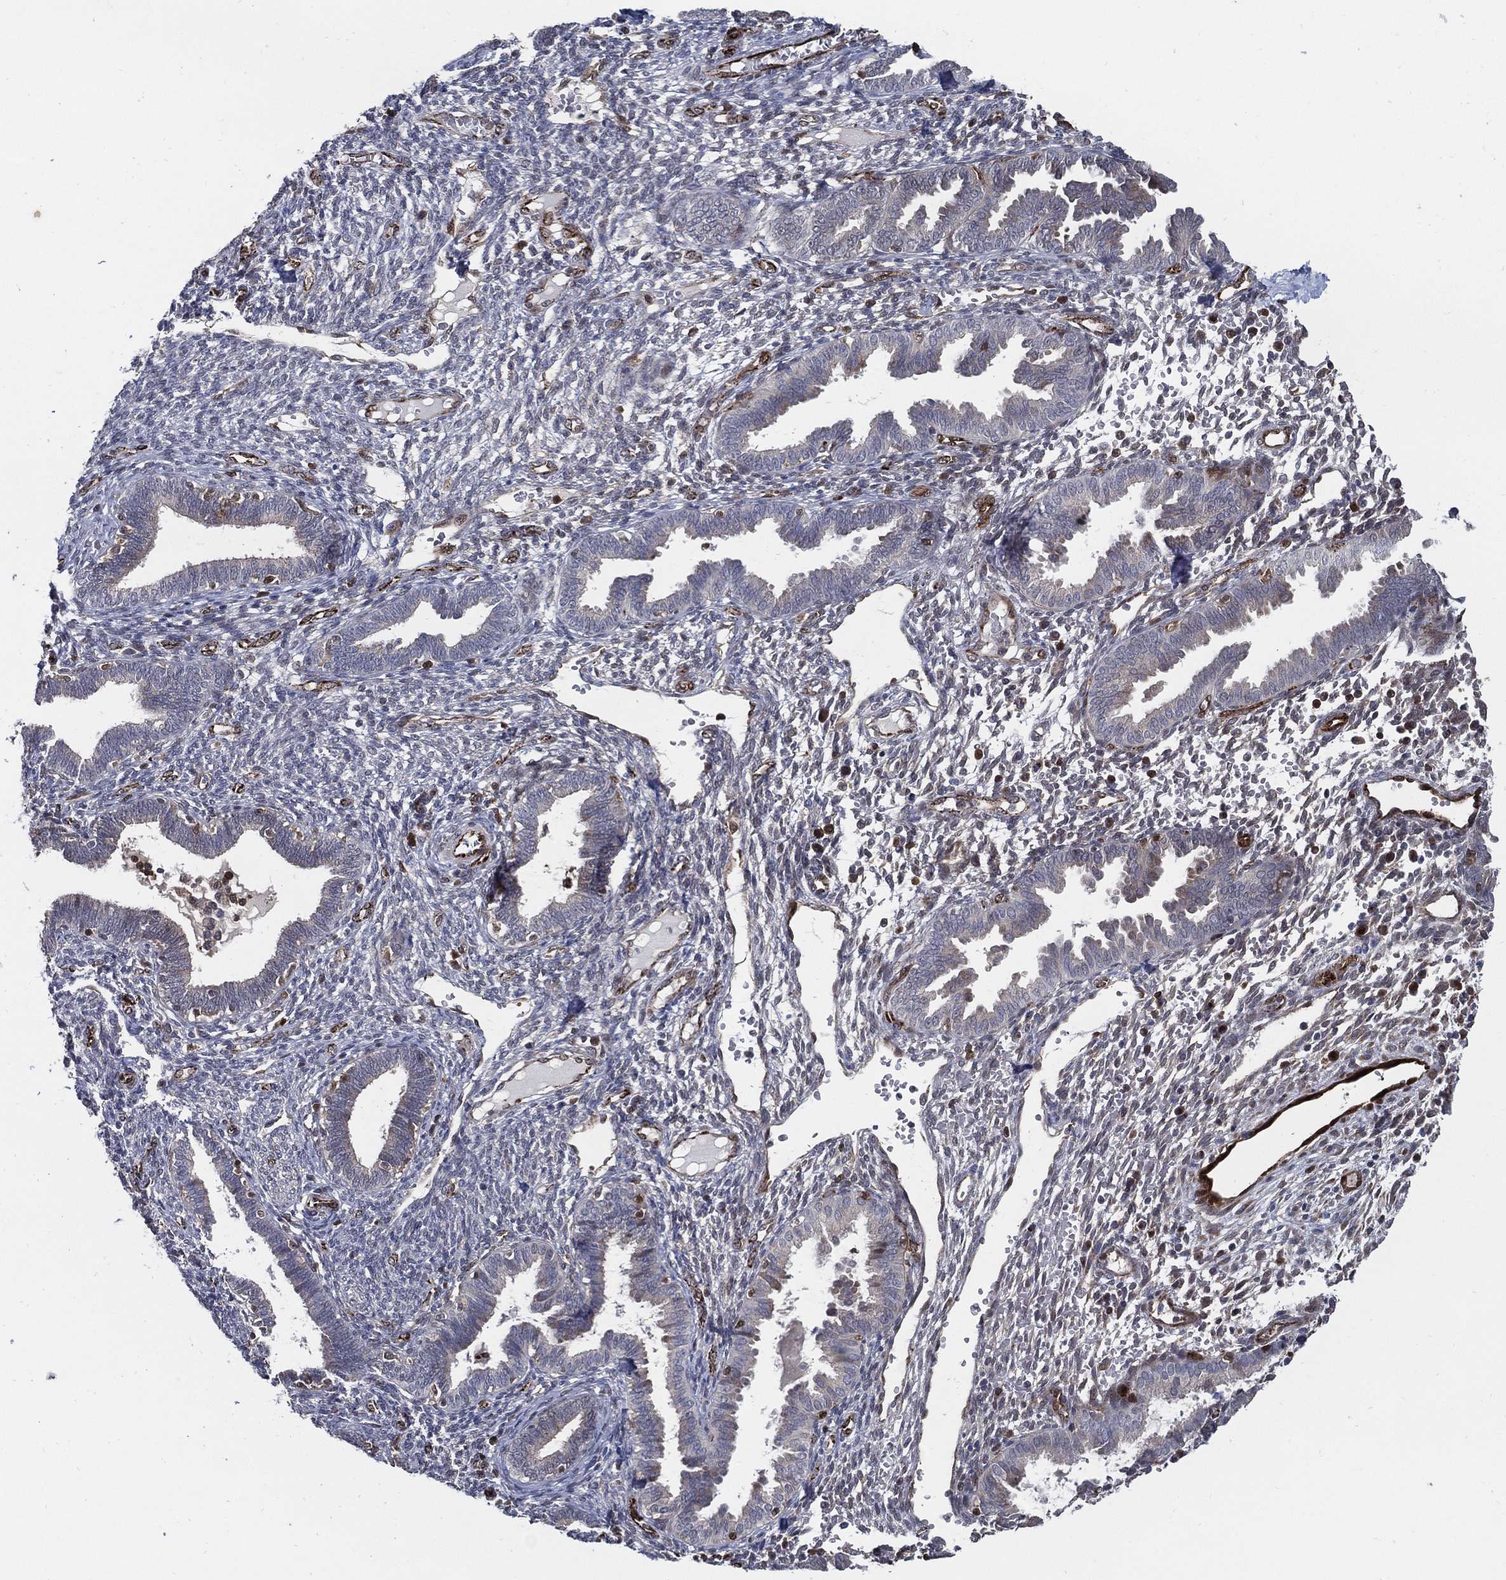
{"staining": {"intensity": "negative", "quantity": "none", "location": "none"}, "tissue": "endometrium", "cell_type": "Cells in endometrial stroma", "image_type": "normal", "snomed": [{"axis": "morphology", "description": "Normal tissue, NOS"}, {"axis": "topography", "description": "Endometrium"}], "caption": "High magnification brightfield microscopy of unremarkable endometrium stained with DAB (brown) and counterstained with hematoxylin (blue): cells in endometrial stroma show no significant expression.", "gene": "ARHGAP11A", "patient": {"sex": "female", "age": 42}}